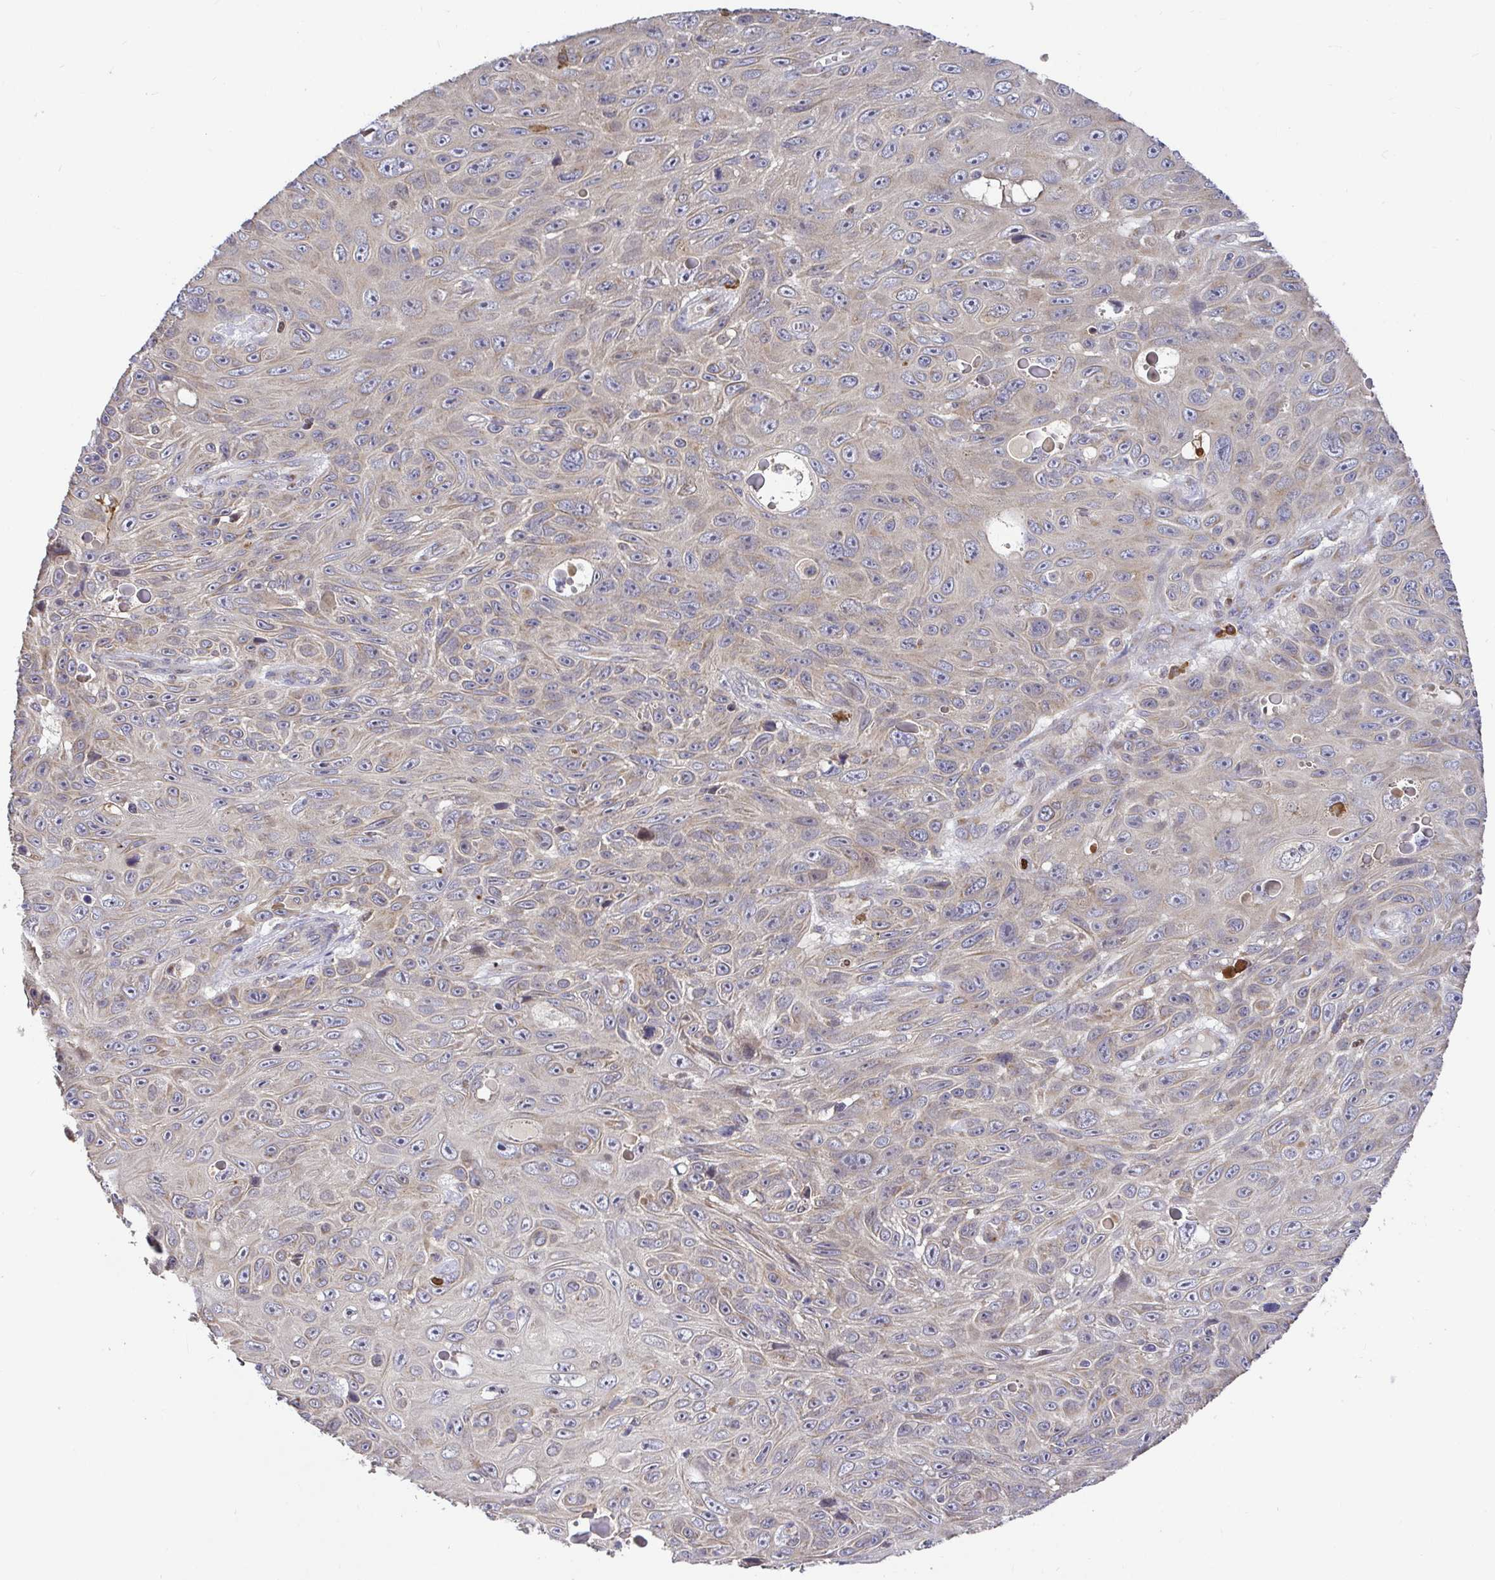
{"staining": {"intensity": "weak", "quantity": "<25%", "location": "cytoplasmic/membranous"}, "tissue": "skin cancer", "cell_type": "Tumor cells", "image_type": "cancer", "snomed": [{"axis": "morphology", "description": "Squamous cell carcinoma, NOS"}, {"axis": "topography", "description": "Skin"}], "caption": "A micrograph of squamous cell carcinoma (skin) stained for a protein demonstrates no brown staining in tumor cells.", "gene": "ELP1", "patient": {"sex": "male", "age": 82}}